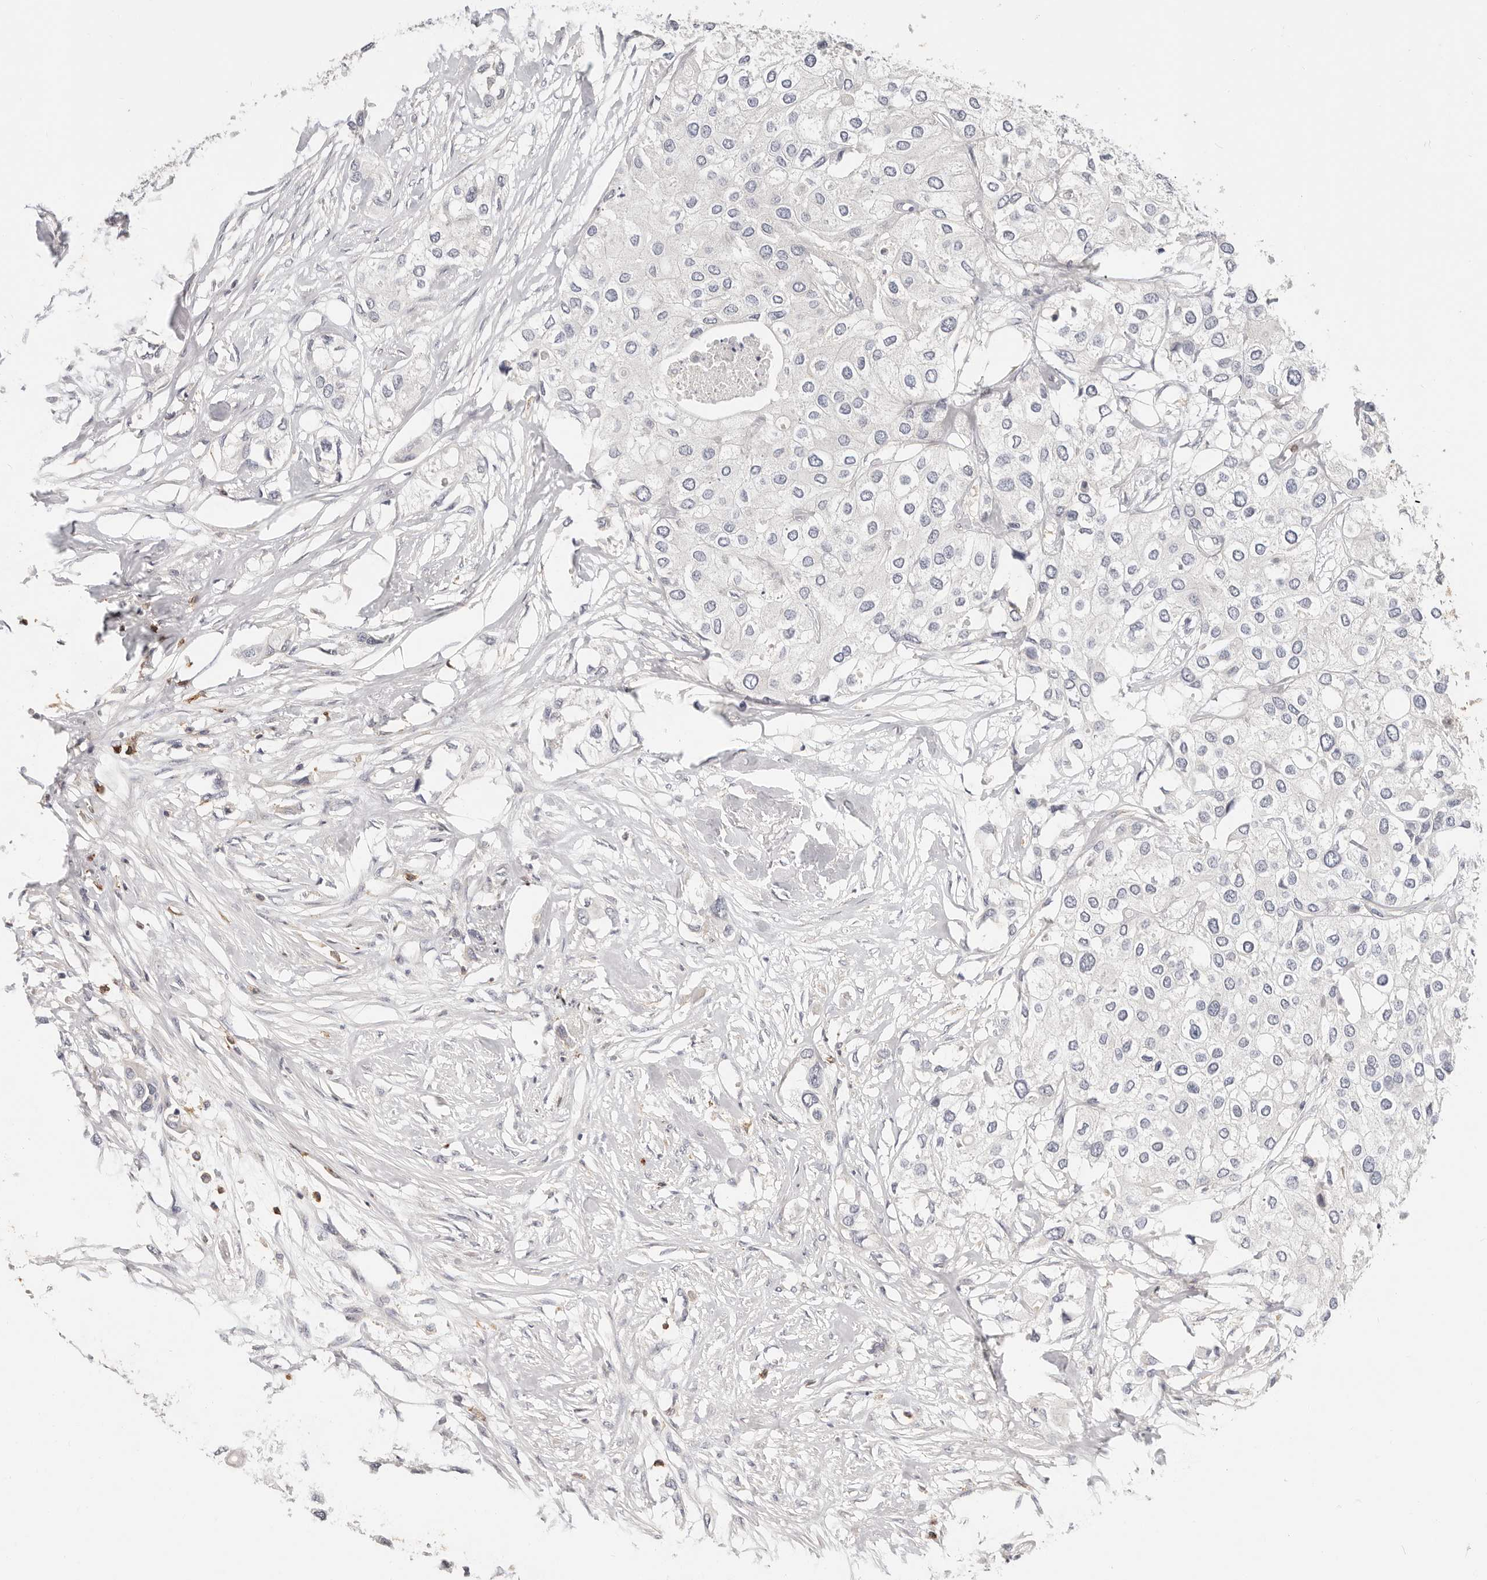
{"staining": {"intensity": "negative", "quantity": "none", "location": "none"}, "tissue": "urothelial cancer", "cell_type": "Tumor cells", "image_type": "cancer", "snomed": [{"axis": "morphology", "description": "Urothelial carcinoma, High grade"}, {"axis": "topography", "description": "Urinary bladder"}], "caption": "Immunohistochemistry (IHC) of urothelial cancer shows no staining in tumor cells.", "gene": "TMEM63B", "patient": {"sex": "male", "age": 64}}